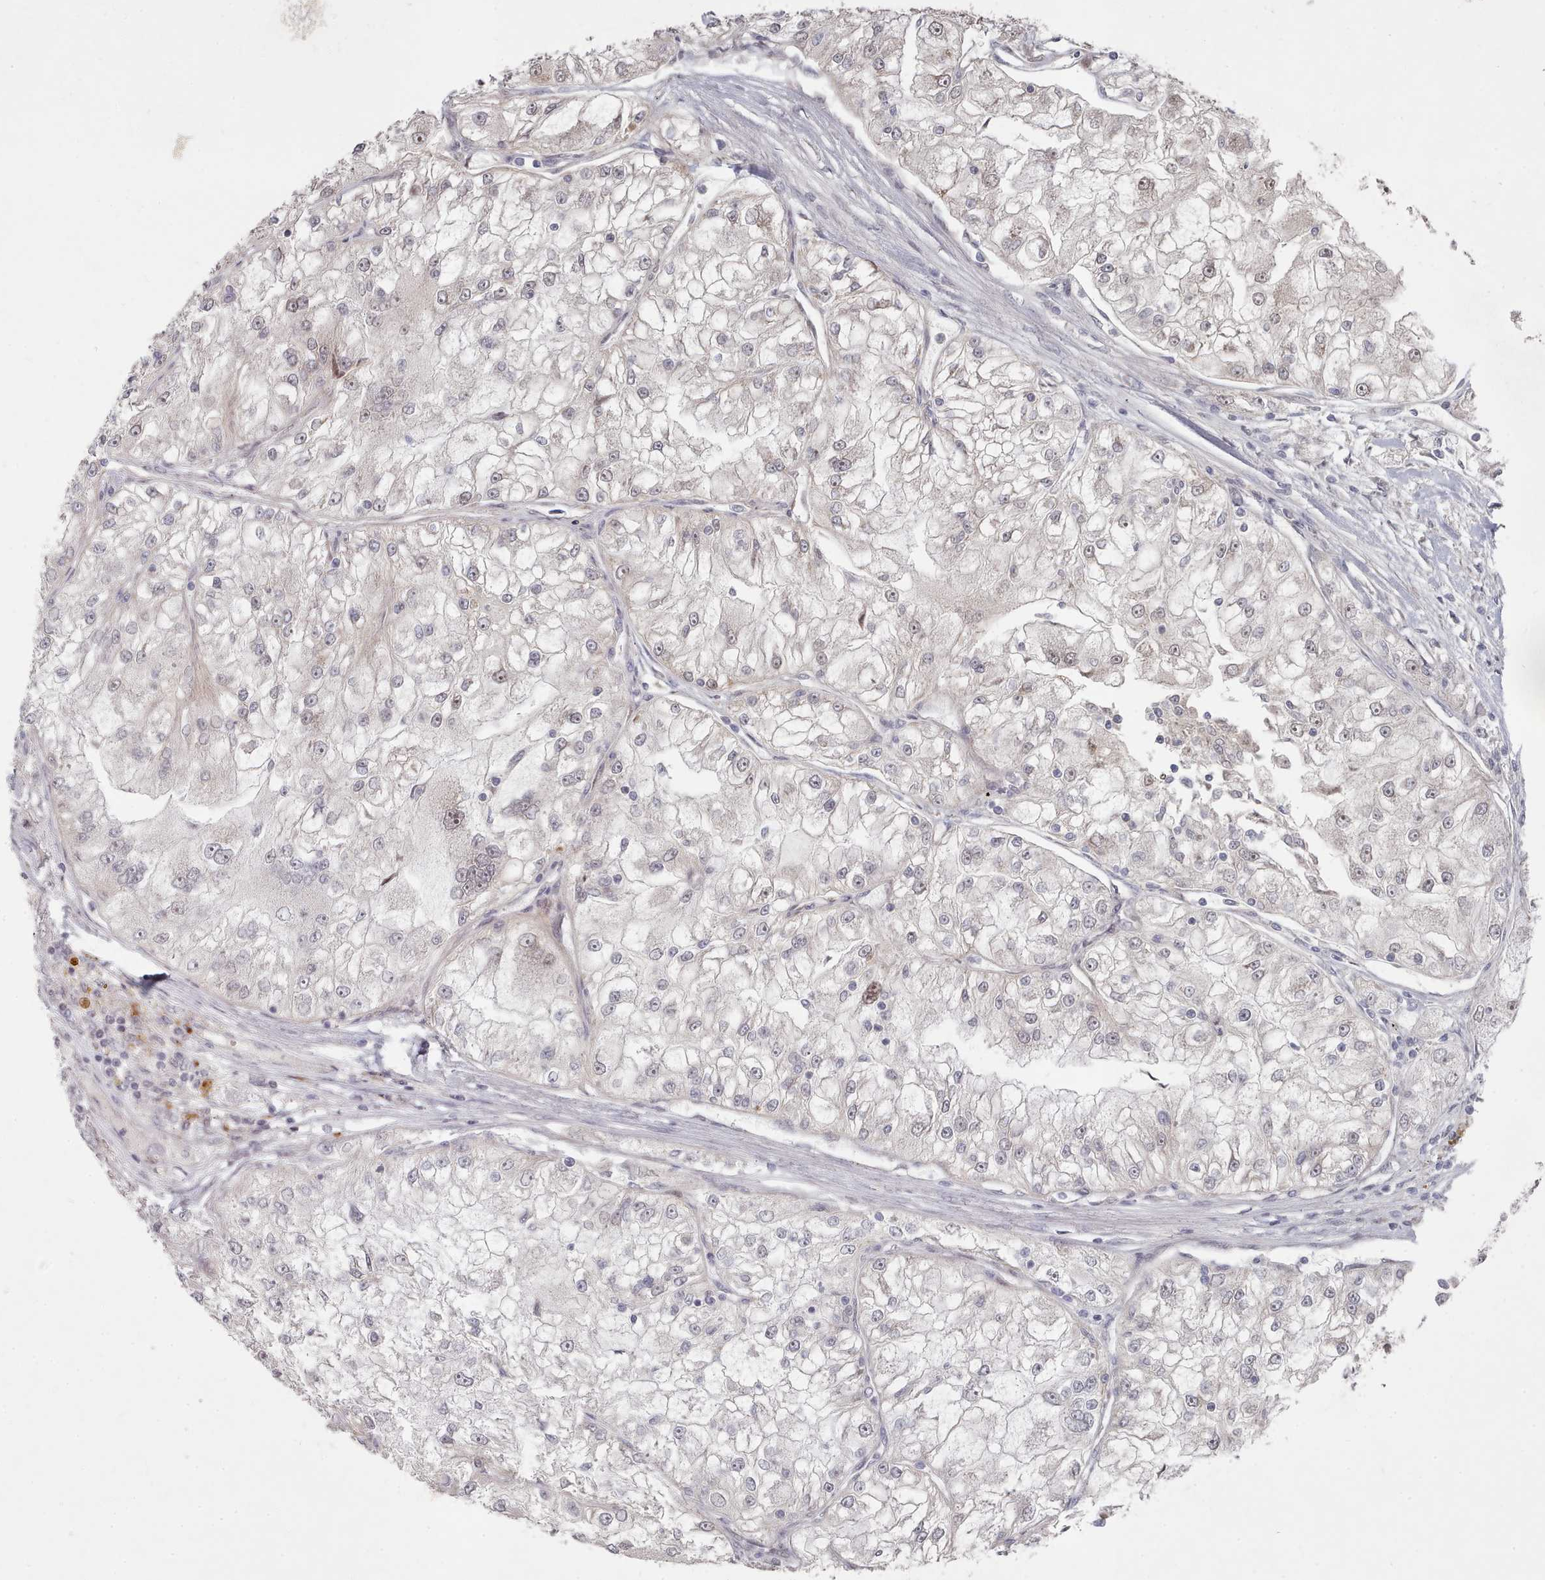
{"staining": {"intensity": "negative", "quantity": "none", "location": "none"}, "tissue": "renal cancer", "cell_type": "Tumor cells", "image_type": "cancer", "snomed": [{"axis": "morphology", "description": "Adenocarcinoma, NOS"}, {"axis": "topography", "description": "Kidney"}], "caption": "IHC photomicrograph of neoplastic tissue: human renal adenocarcinoma stained with DAB reveals no significant protein staining in tumor cells.", "gene": "CPSF4", "patient": {"sex": "female", "age": 72}}